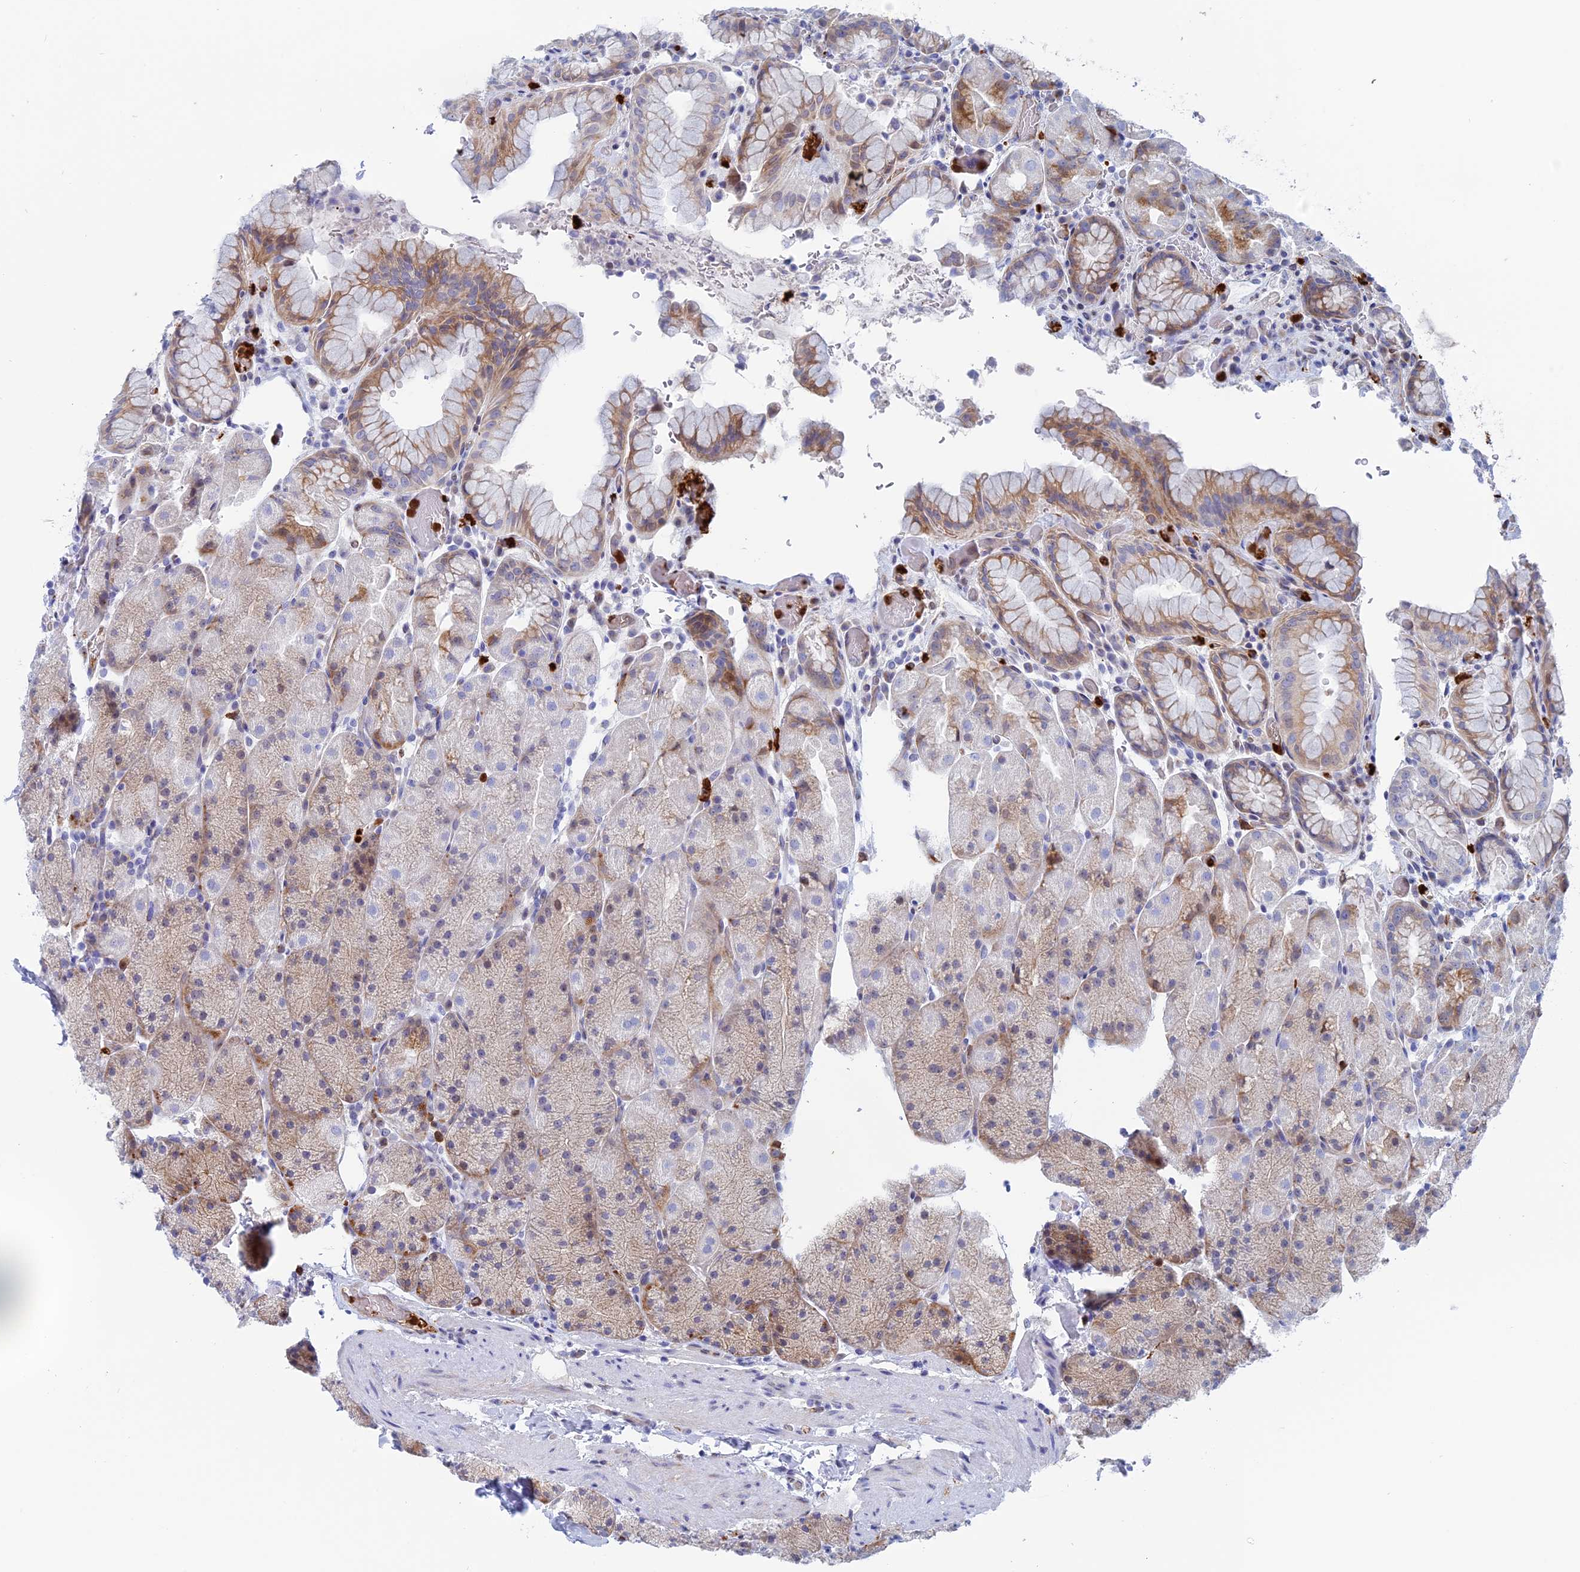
{"staining": {"intensity": "moderate", "quantity": "25%-75%", "location": "cytoplasmic/membranous"}, "tissue": "stomach", "cell_type": "Glandular cells", "image_type": "normal", "snomed": [{"axis": "morphology", "description": "Normal tissue, NOS"}, {"axis": "topography", "description": "Stomach, upper"}, {"axis": "topography", "description": "Stomach, lower"}], "caption": "A high-resolution image shows immunohistochemistry staining of benign stomach, which exhibits moderate cytoplasmic/membranous staining in approximately 25%-75% of glandular cells.", "gene": "SLC26A1", "patient": {"sex": "male", "age": 67}}